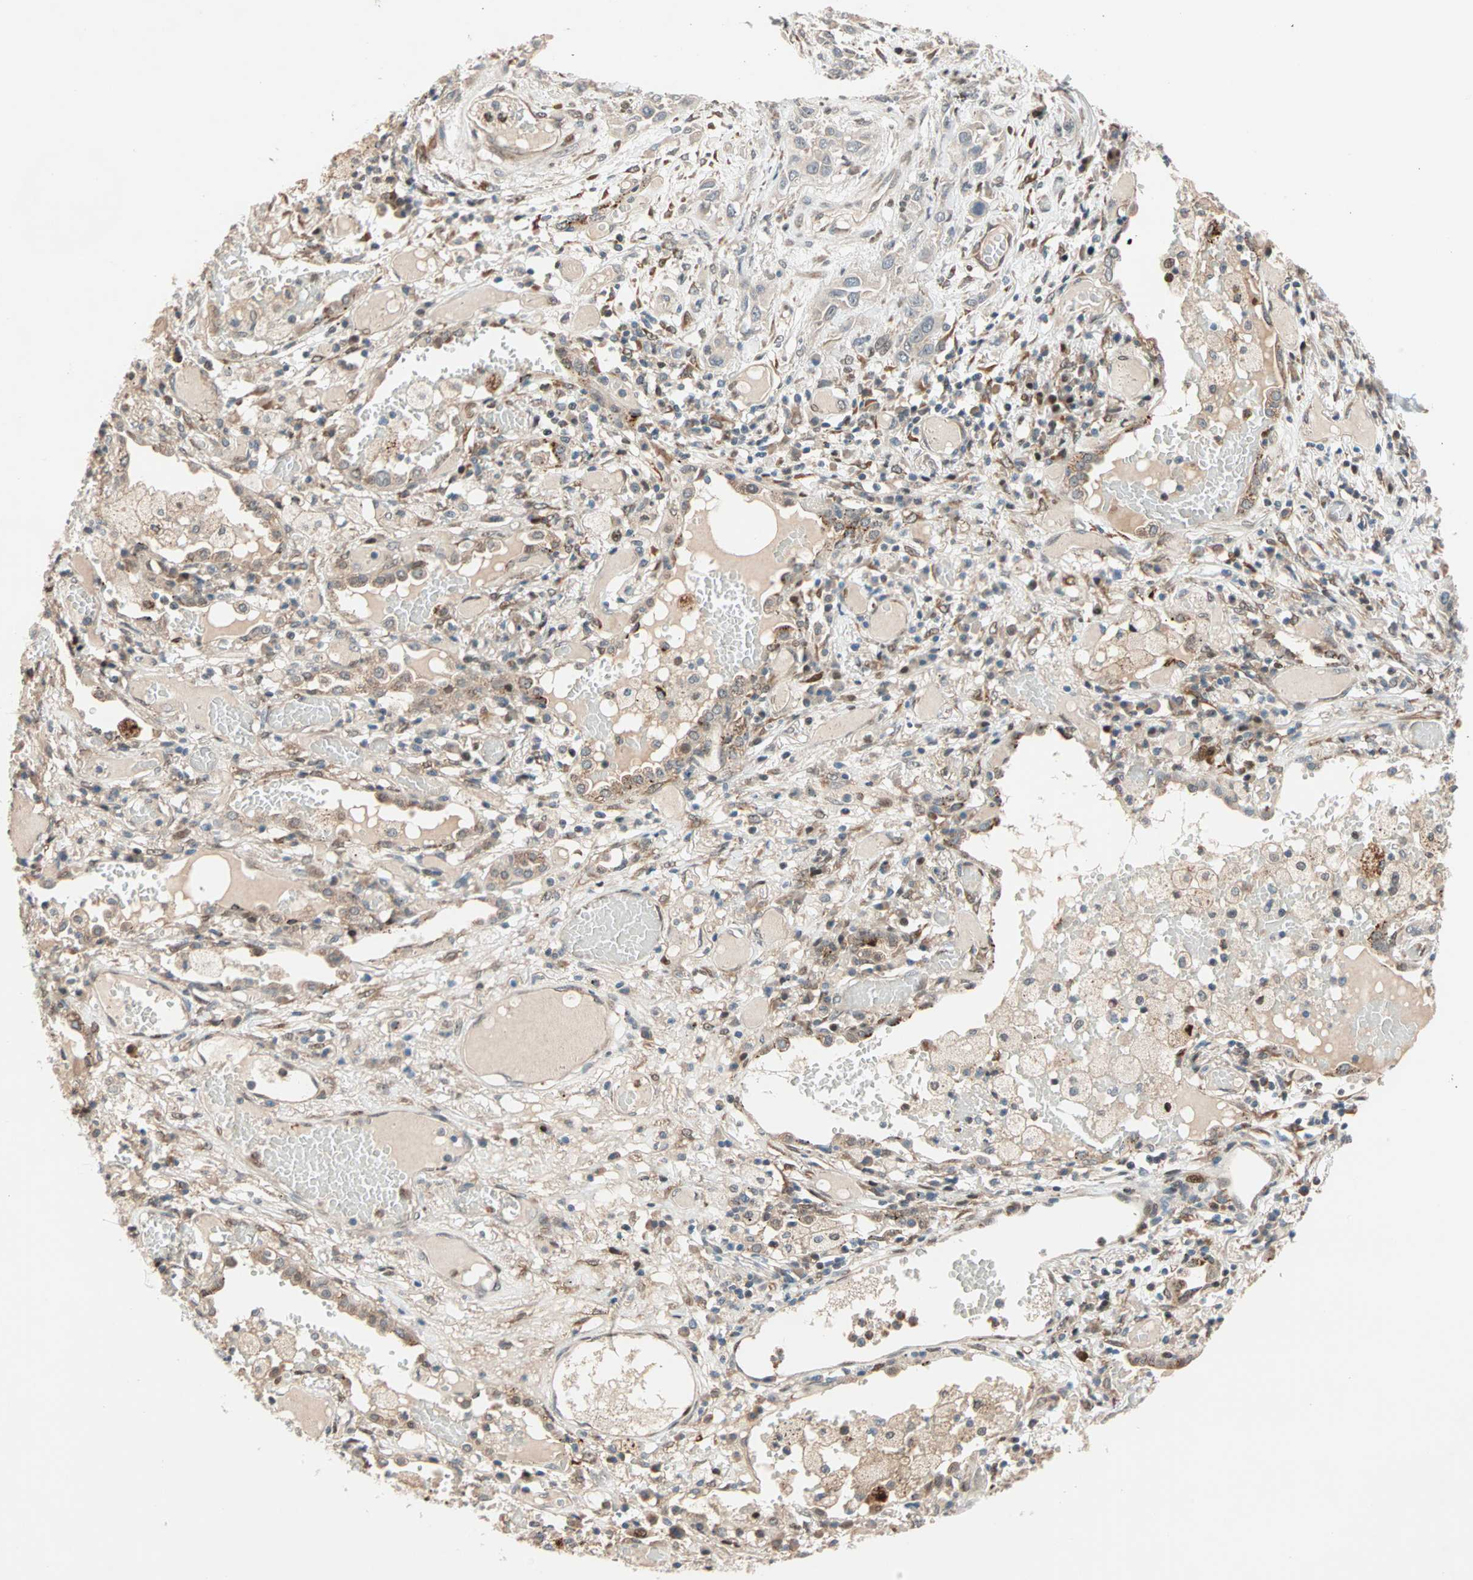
{"staining": {"intensity": "moderate", "quantity": "25%-75%", "location": "cytoplasmic/membranous"}, "tissue": "lung cancer", "cell_type": "Tumor cells", "image_type": "cancer", "snomed": [{"axis": "morphology", "description": "Squamous cell carcinoma, NOS"}, {"axis": "topography", "description": "Lung"}], "caption": "Squamous cell carcinoma (lung) stained with immunohistochemistry (IHC) exhibits moderate cytoplasmic/membranous positivity in about 25%-75% of tumor cells.", "gene": "HECW1", "patient": {"sex": "male", "age": 71}}